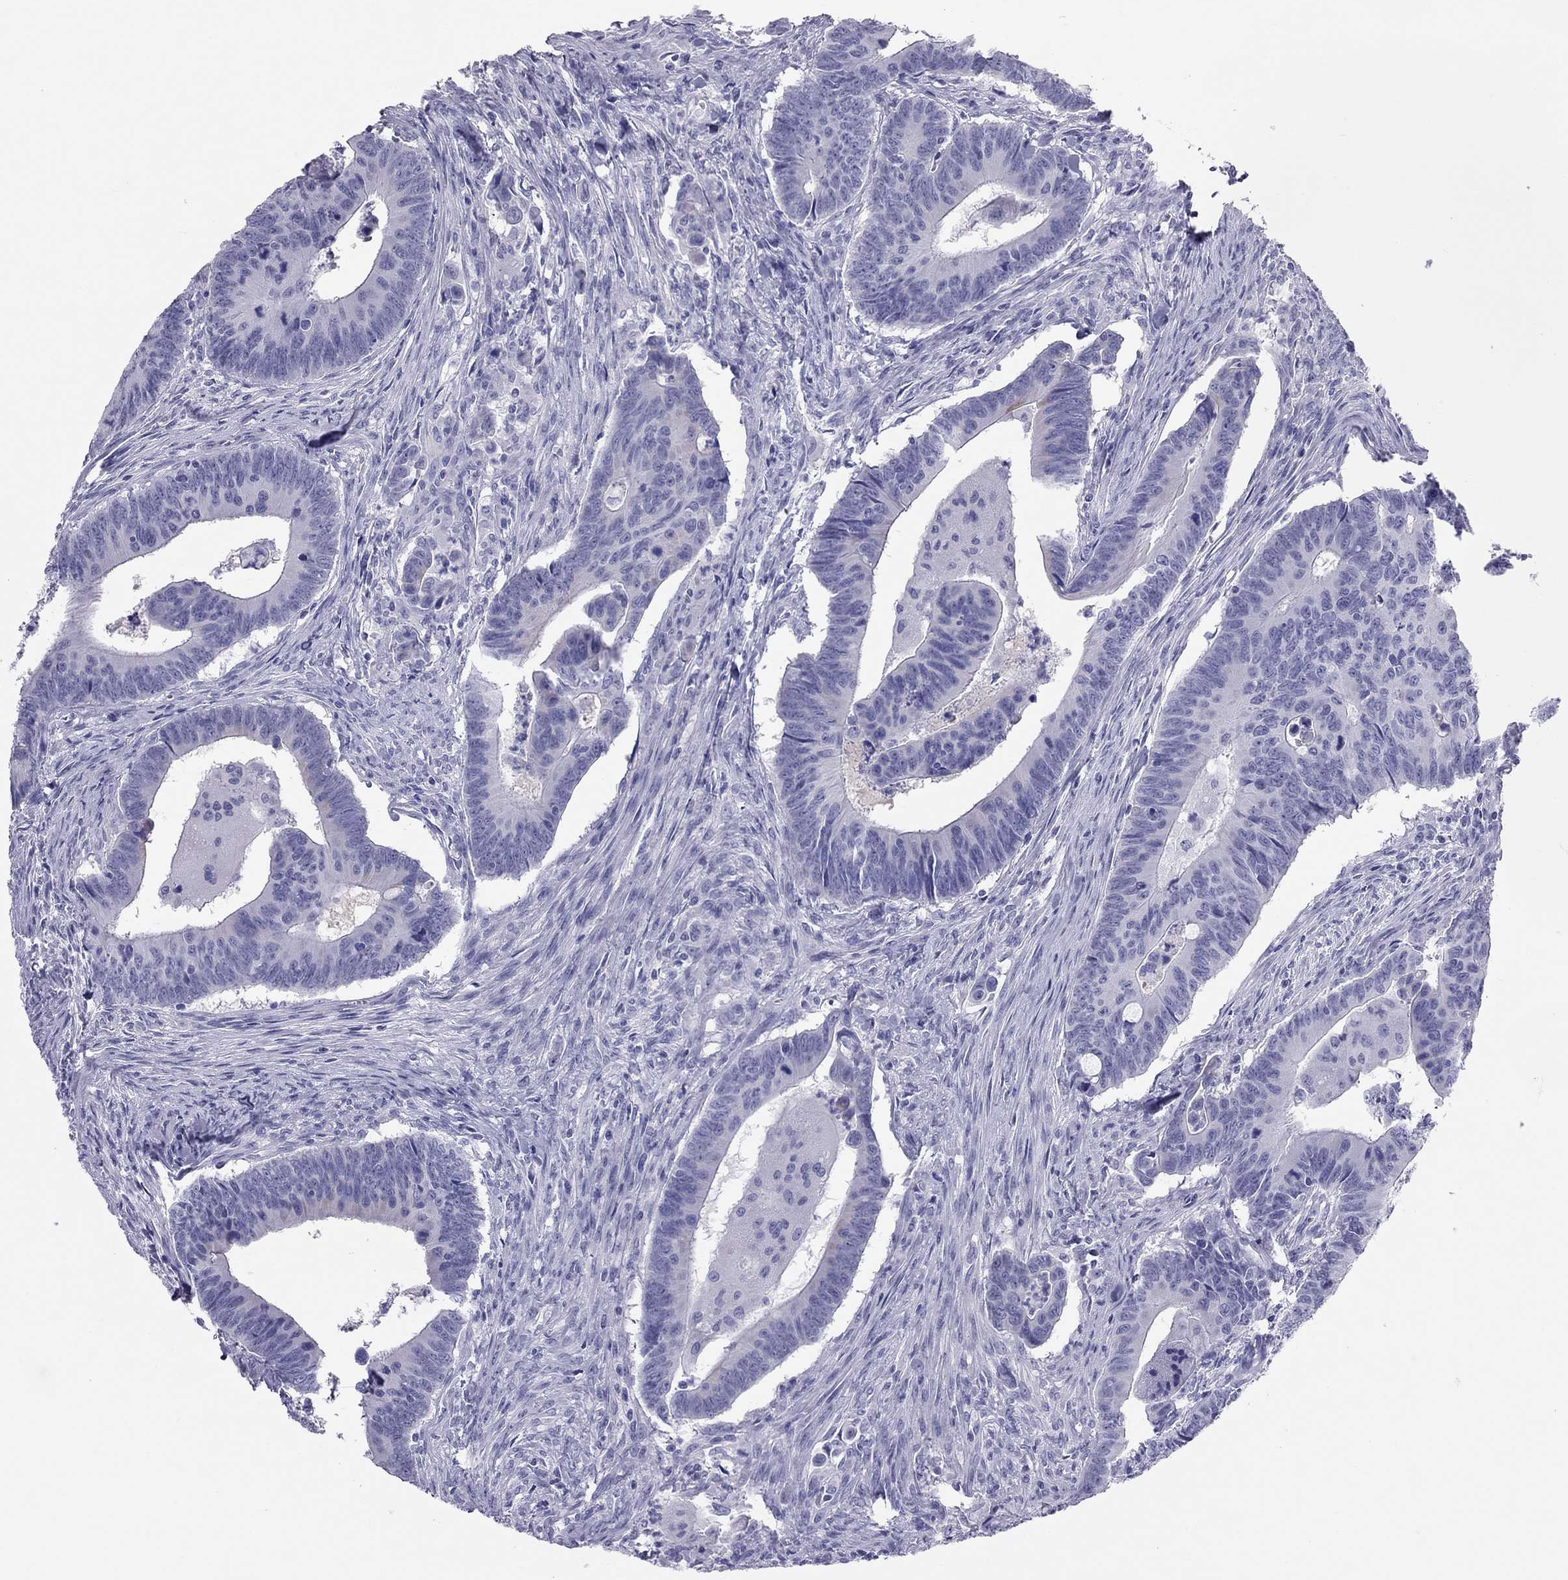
{"staining": {"intensity": "negative", "quantity": "none", "location": "none"}, "tissue": "colorectal cancer", "cell_type": "Tumor cells", "image_type": "cancer", "snomed": [{"axis": "morphology", "description": "Adenocarcinoma, NOS"}, {"axis": "topography", "description": "Rectum"}], "caption": "A high-resolution histopathology image shows immunohistochemistry (IHC) staining of colorectal adenocarcinoma, which displays no significant positivity in tumor cells.", "gene": "TRPM3", "patient": {"sex": "male", "age": 67}}